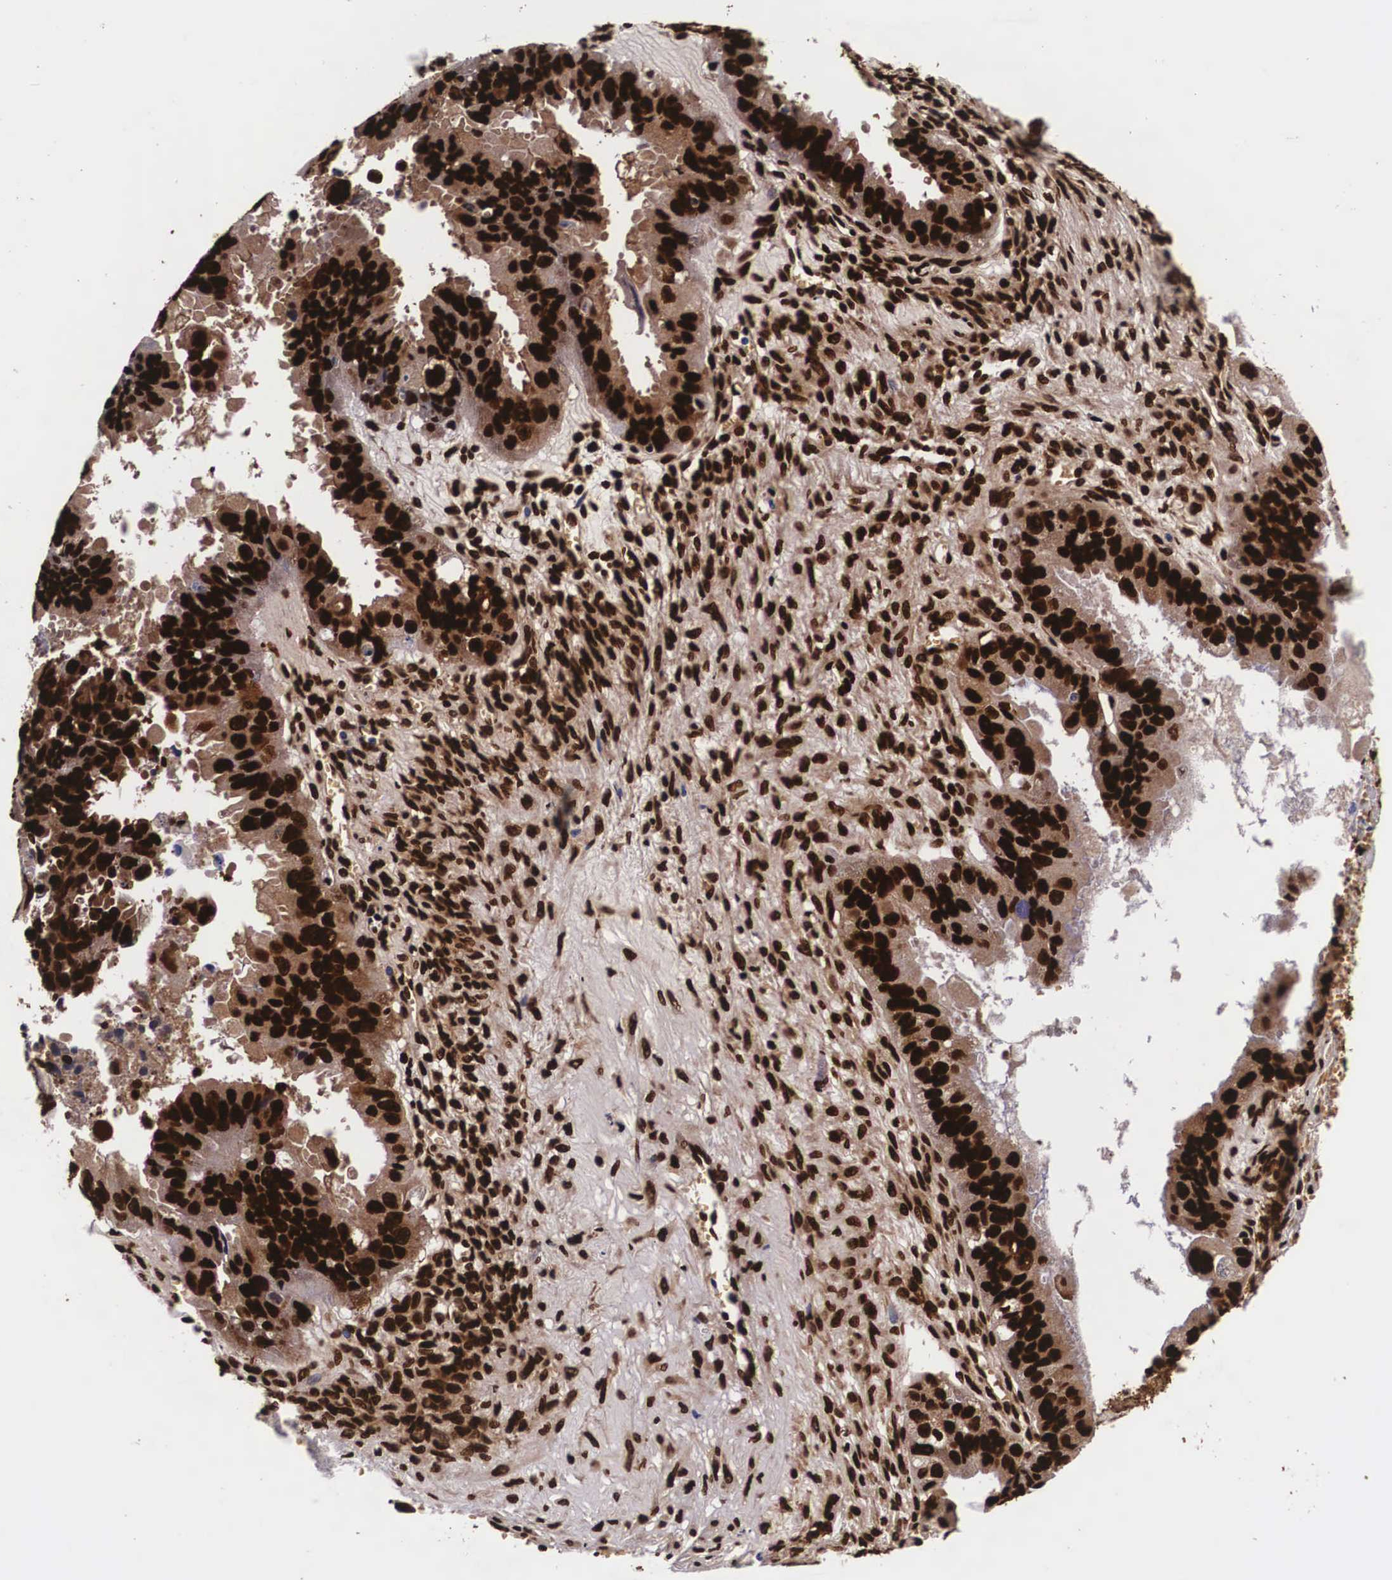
{"staining": {"intensity": "strong", "quantity": ">75%", "location": "cytoplasmic/membranous,nuclear"}, "tissue": "ovarian cancer", "cell_type": "Tumor cells", "image_type": "cancer", "snomed": [{"axis": "morphology", "description": "Carcinoma, endometroid"}, {"axis": "topography", "description": "Ovary"}], "caption": "Ovarian endometroid carcinoma stained with IHC reveals strong cytoplasmic/membranous and nuclear staining in about >75% of tumor cells.", "gene": "PABPN1", "patient": {"sex": "female", "age": 85}}